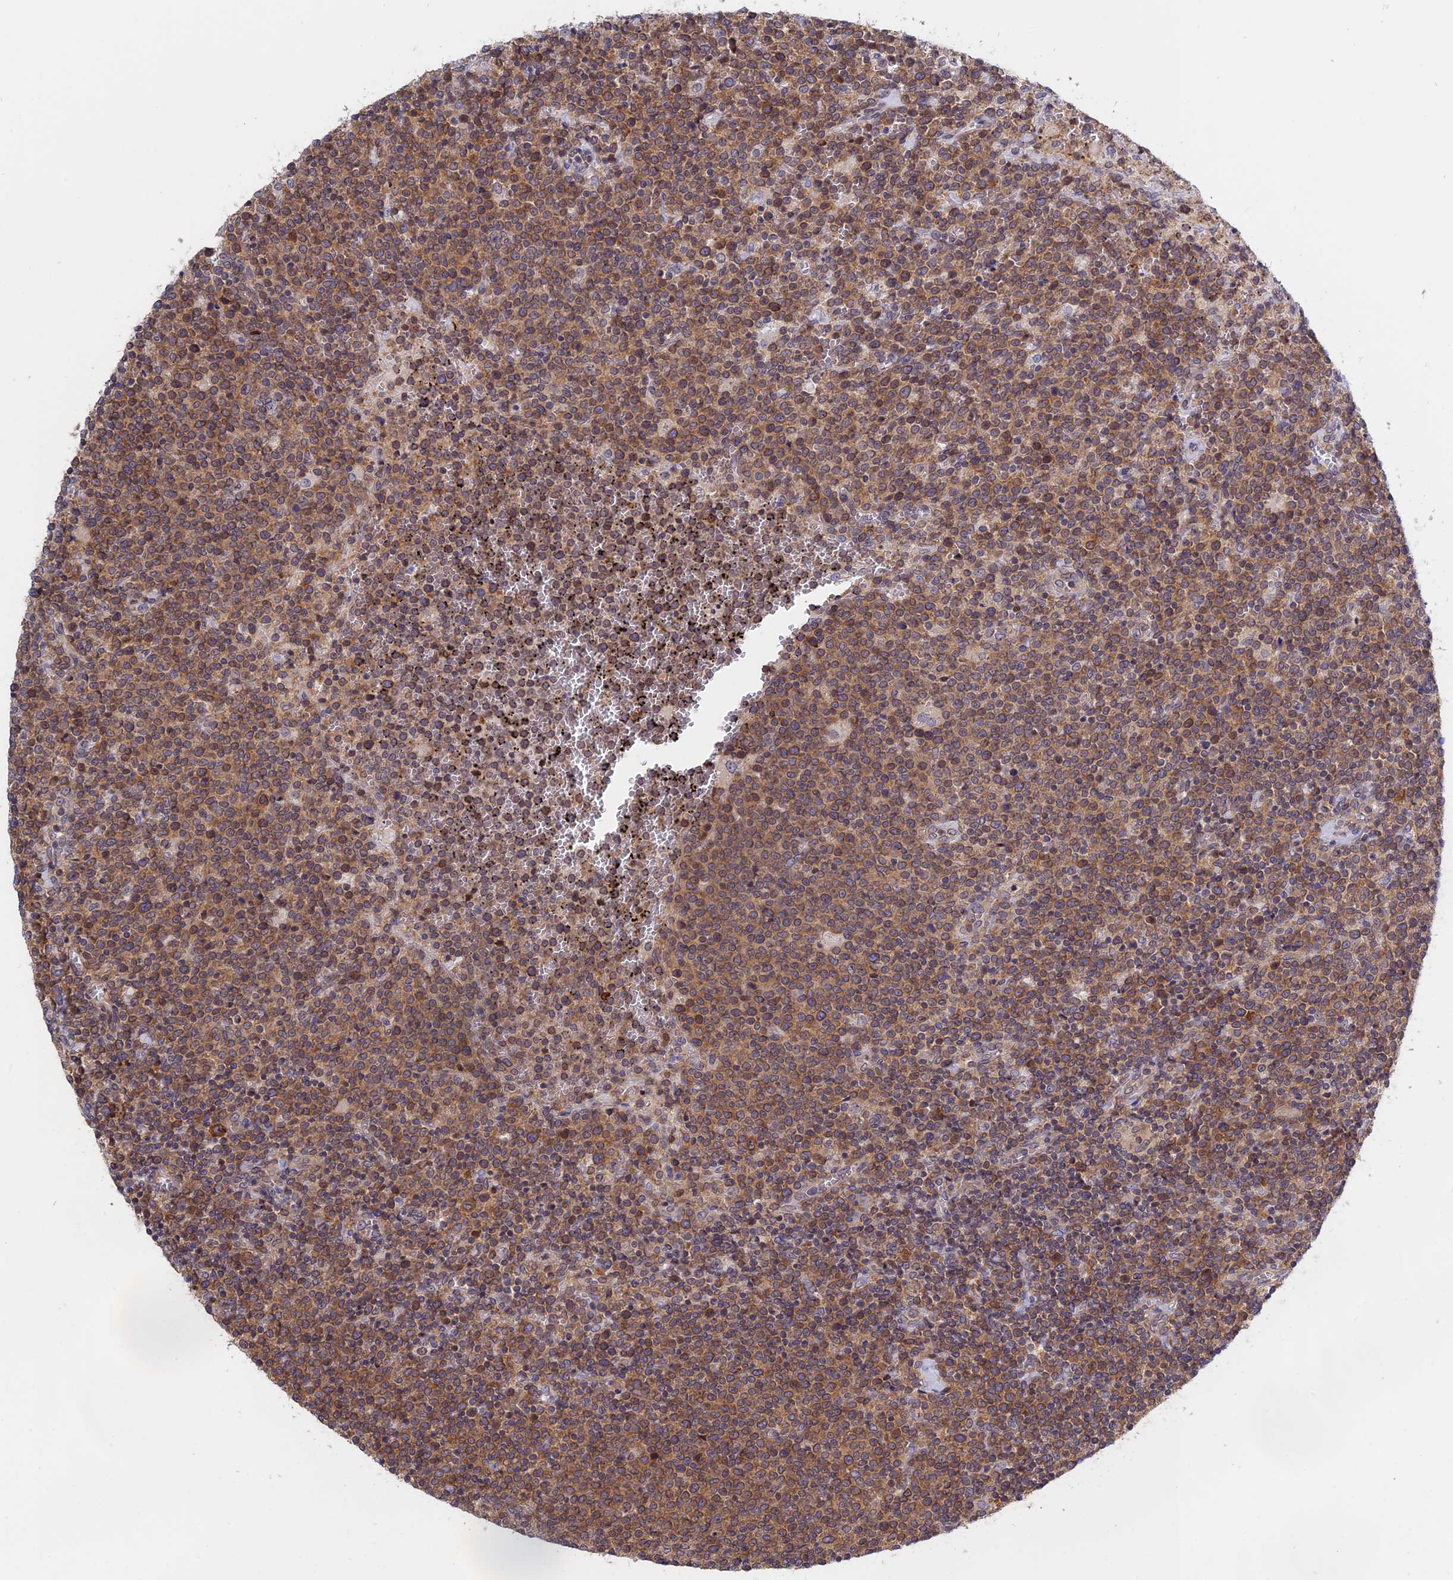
{"staining": {"intensity": "weak", "quantity": ">75%", "location": "cytoplasmic/membranous"}, "tissue": "lymphoma", "cell_type": "Tumor cells", "image_type": "cancer", "snomed": [{"axis": "morphology", "description": "Malignant lymphoma, non-Hodgkin's type, High grade"}, {"axis": "topography", "description": "Lymph node"}], "caption": "The micrograph shows a brown stain indicating the presence of a protein in the cytoplasmic/membranous of tumor cells in lymphoma.", "gene": "NAA10", "patient": {"sex": "male", "age": 61}}